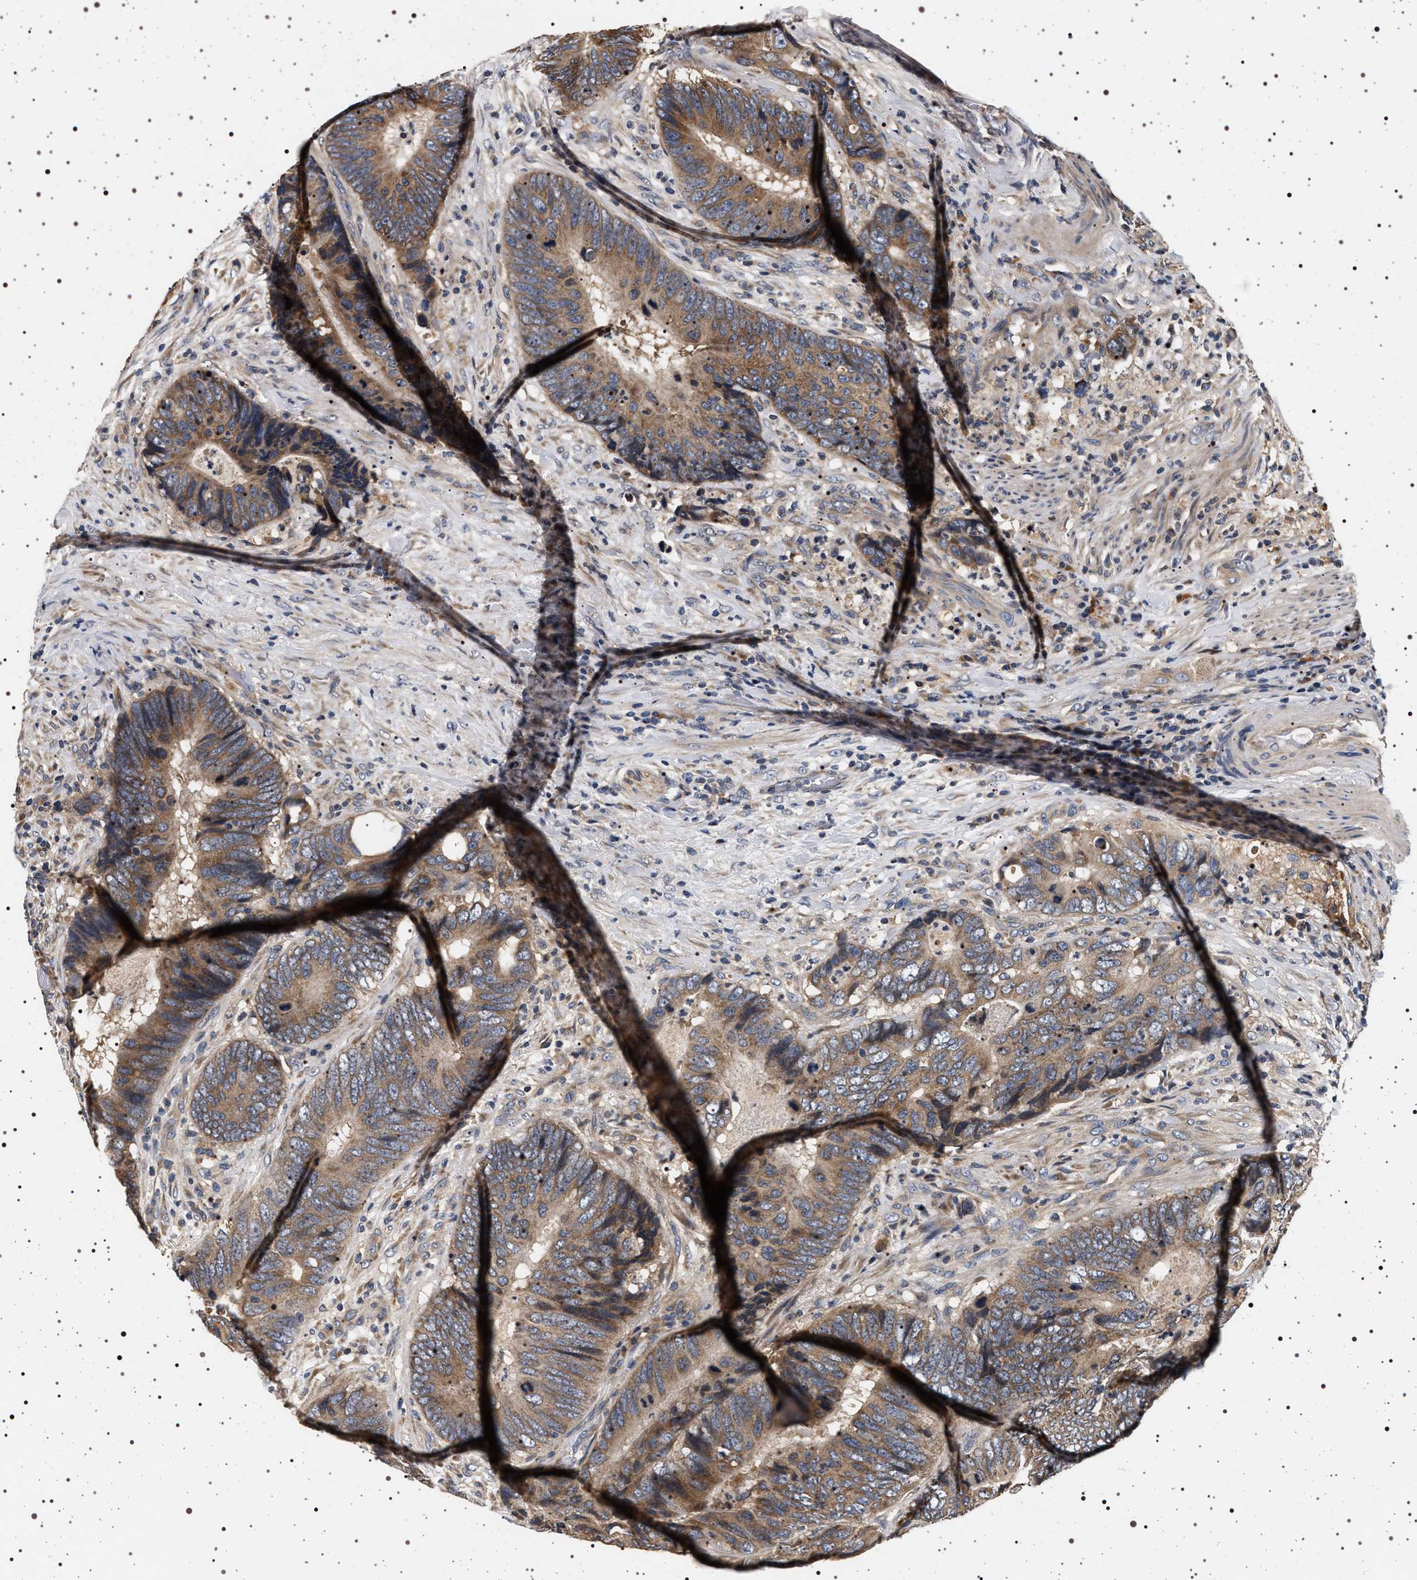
{"staining": {"intensity": "moderate", "quantity": ">75%", "location": "cytoplasmic/membranous"}, "tissue": "colorectal cancer", "cell_type": "Tumor cells", "image_type": "cancer", "snomed": [{"axis": "morphology", "description": "Adenocarcinoma, NOS"}, {"axis": "topography", "description": "Colon"}], "caption": "Protein expression by immunohistochemistry (IHC) exhibits moderate cytoplasmic/membranous positivity in approximately >75% of tumor cells in adenocarcinoma (colorectal).", "gene": "DCBLD2", "patient": {"sex": "male", "age": 56}}